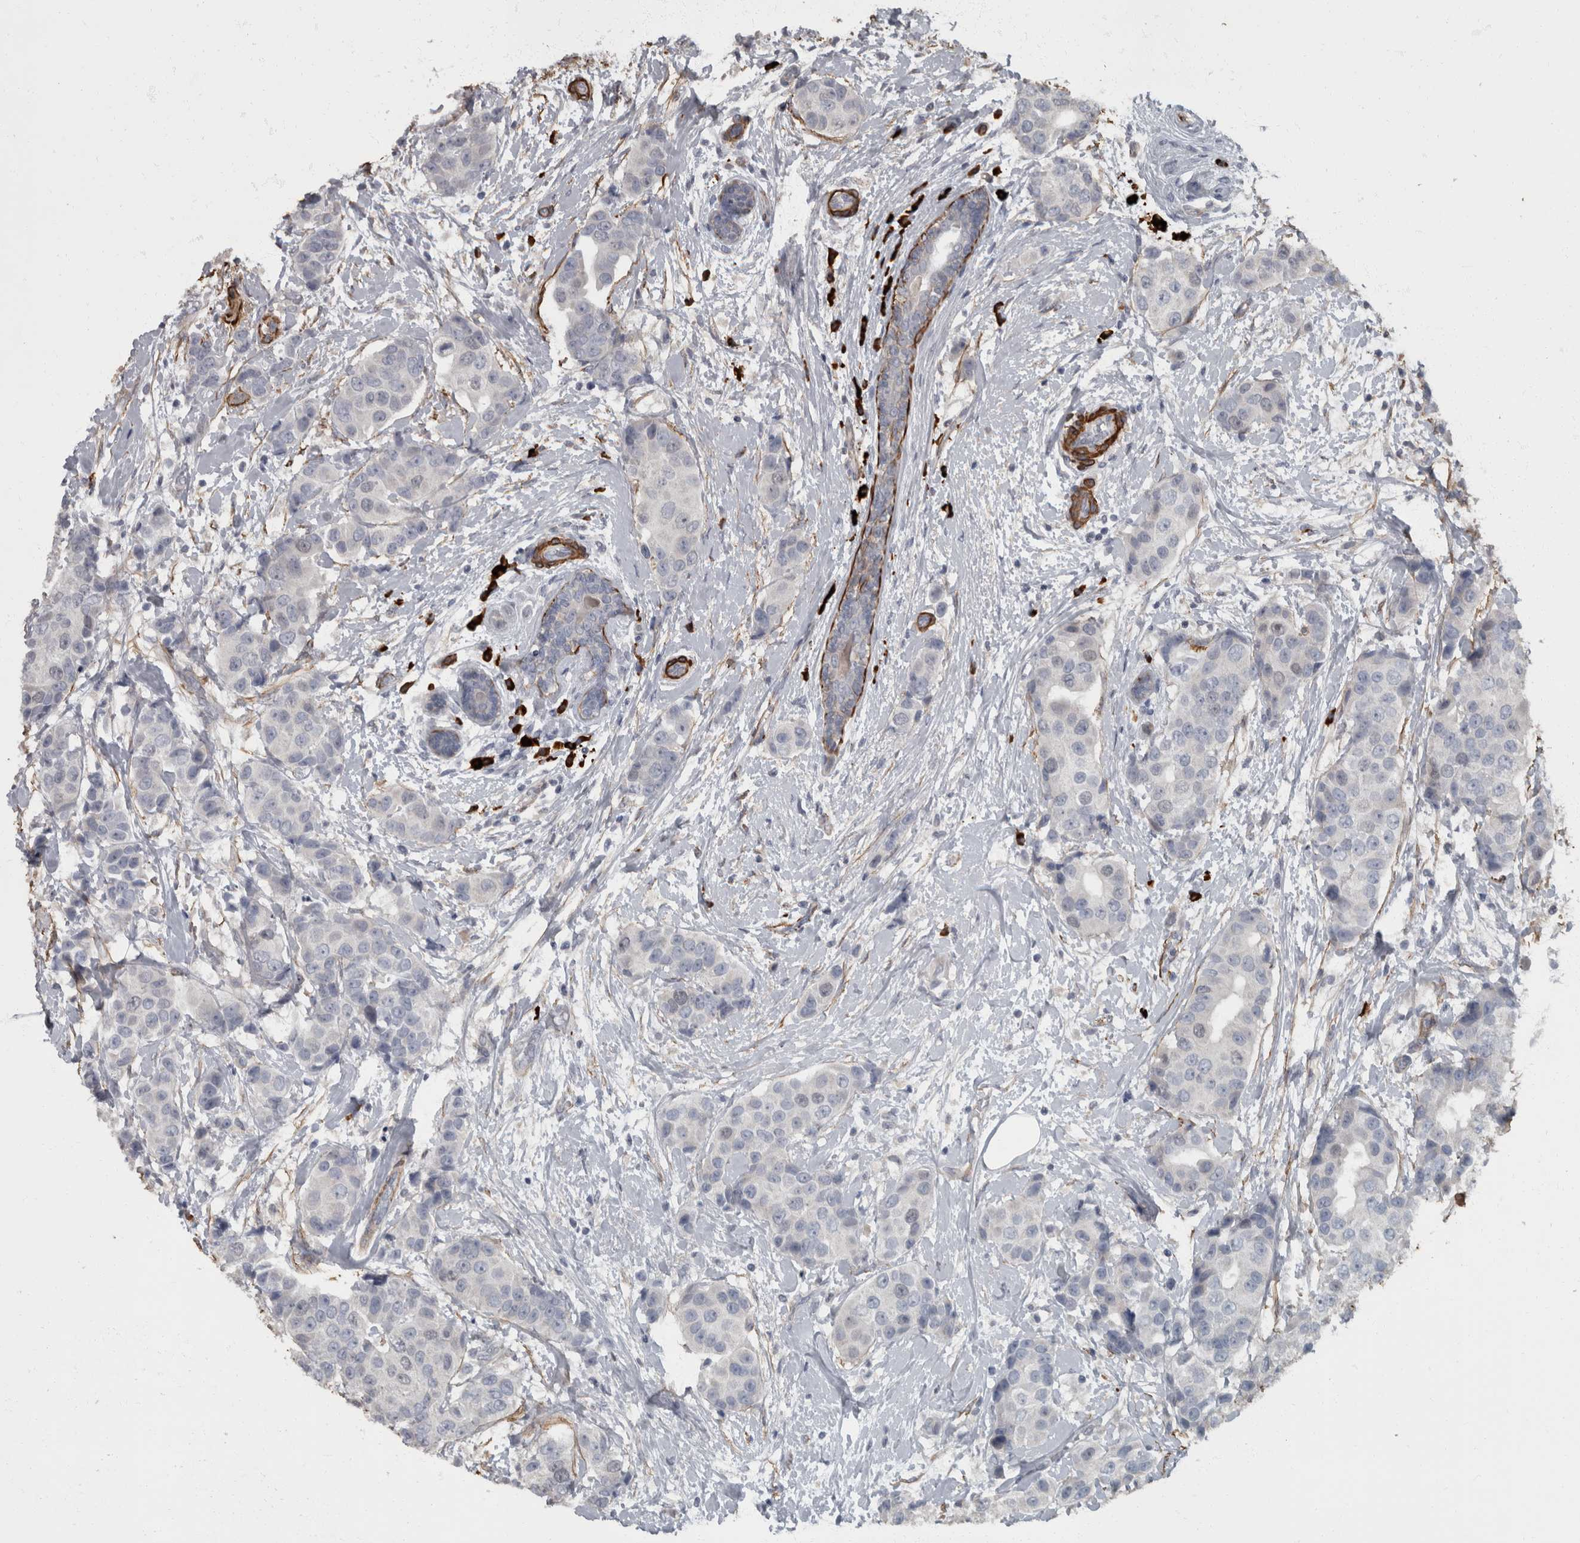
{"staining": {"intensity": "negative", "quantity": "none", "location": "none"}, "tissue": "breast cancer", "cell_type": "Tumor cells", "image_type": "cancer", "snomed": [{"axis": "morphology", "description": "Normal tissue, NOS"}, {"axis": "morphology", "description": "Duct carcinoma"}, {"axis": "topography", "description": "Breast"}], "caption": "High magnification brightfield microscopy of breast cancer stained with DAB (brown) and counterstained with hematoxylin (blue): tumor cells show no significant positivity.", "gene": "MASTL", "patient": {"sex": "female", "age": 39}}